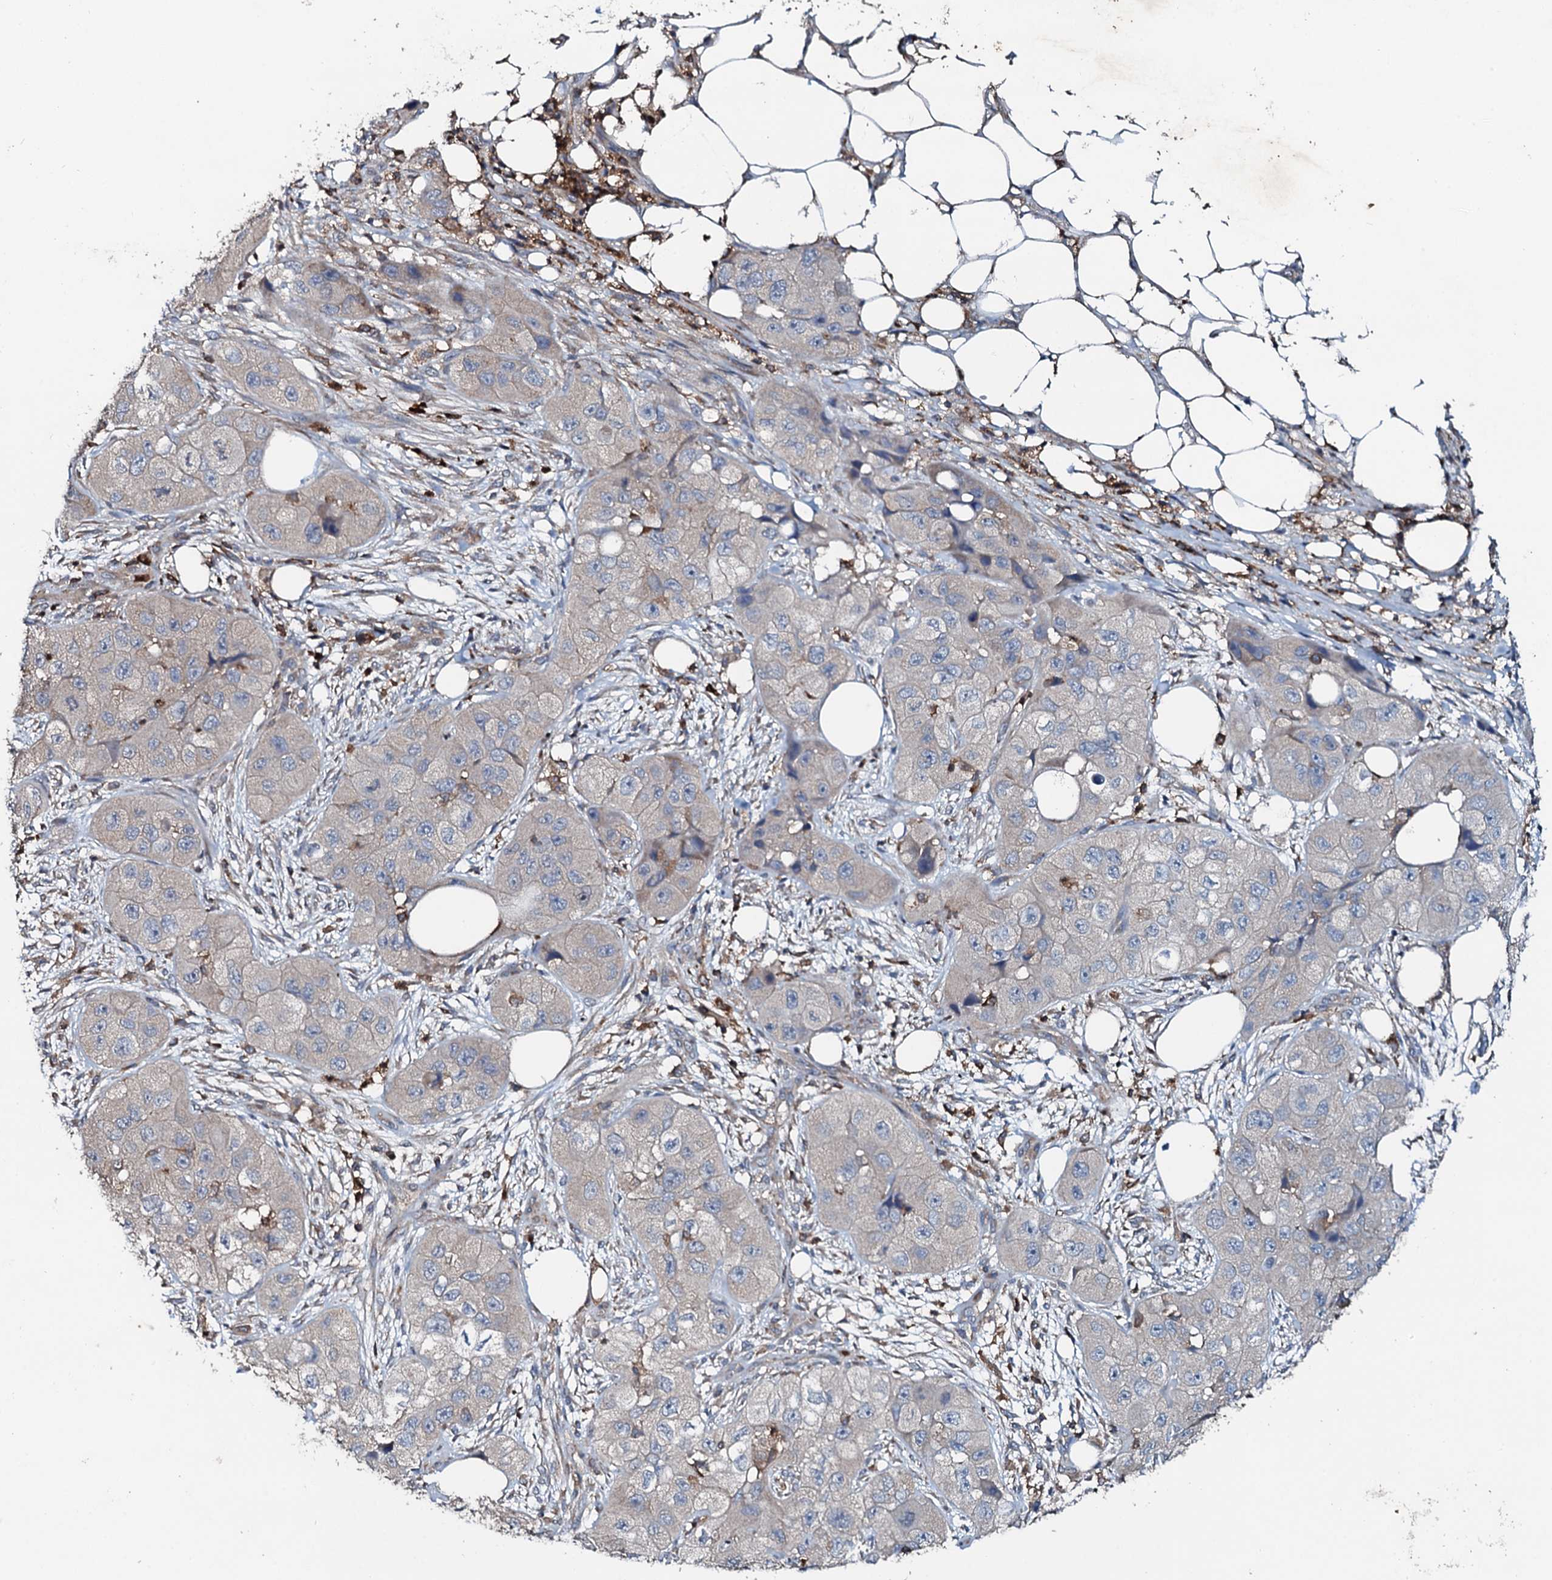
{"staining": {"intensity": "negative", "quantity": "none", "location": "none"}, "tissue": "skin cancer", "cell_type": "Tumor cells", "image_type": "cancer", "snomed": [{"axis": "morphology", "description": "Squamous cell carcinoma, NOS"}, {"axis": "topography", "description": "Skin"}, {"axis": "topography", "description": "Subcutis"}], "caption": "DAB immunohistochemical staining of human squamous cell carcinoma (skin) exhibits no significant staining in tumor cells.", "gene": "GRK2", "patient": {"sex": "male", "age": 73}}